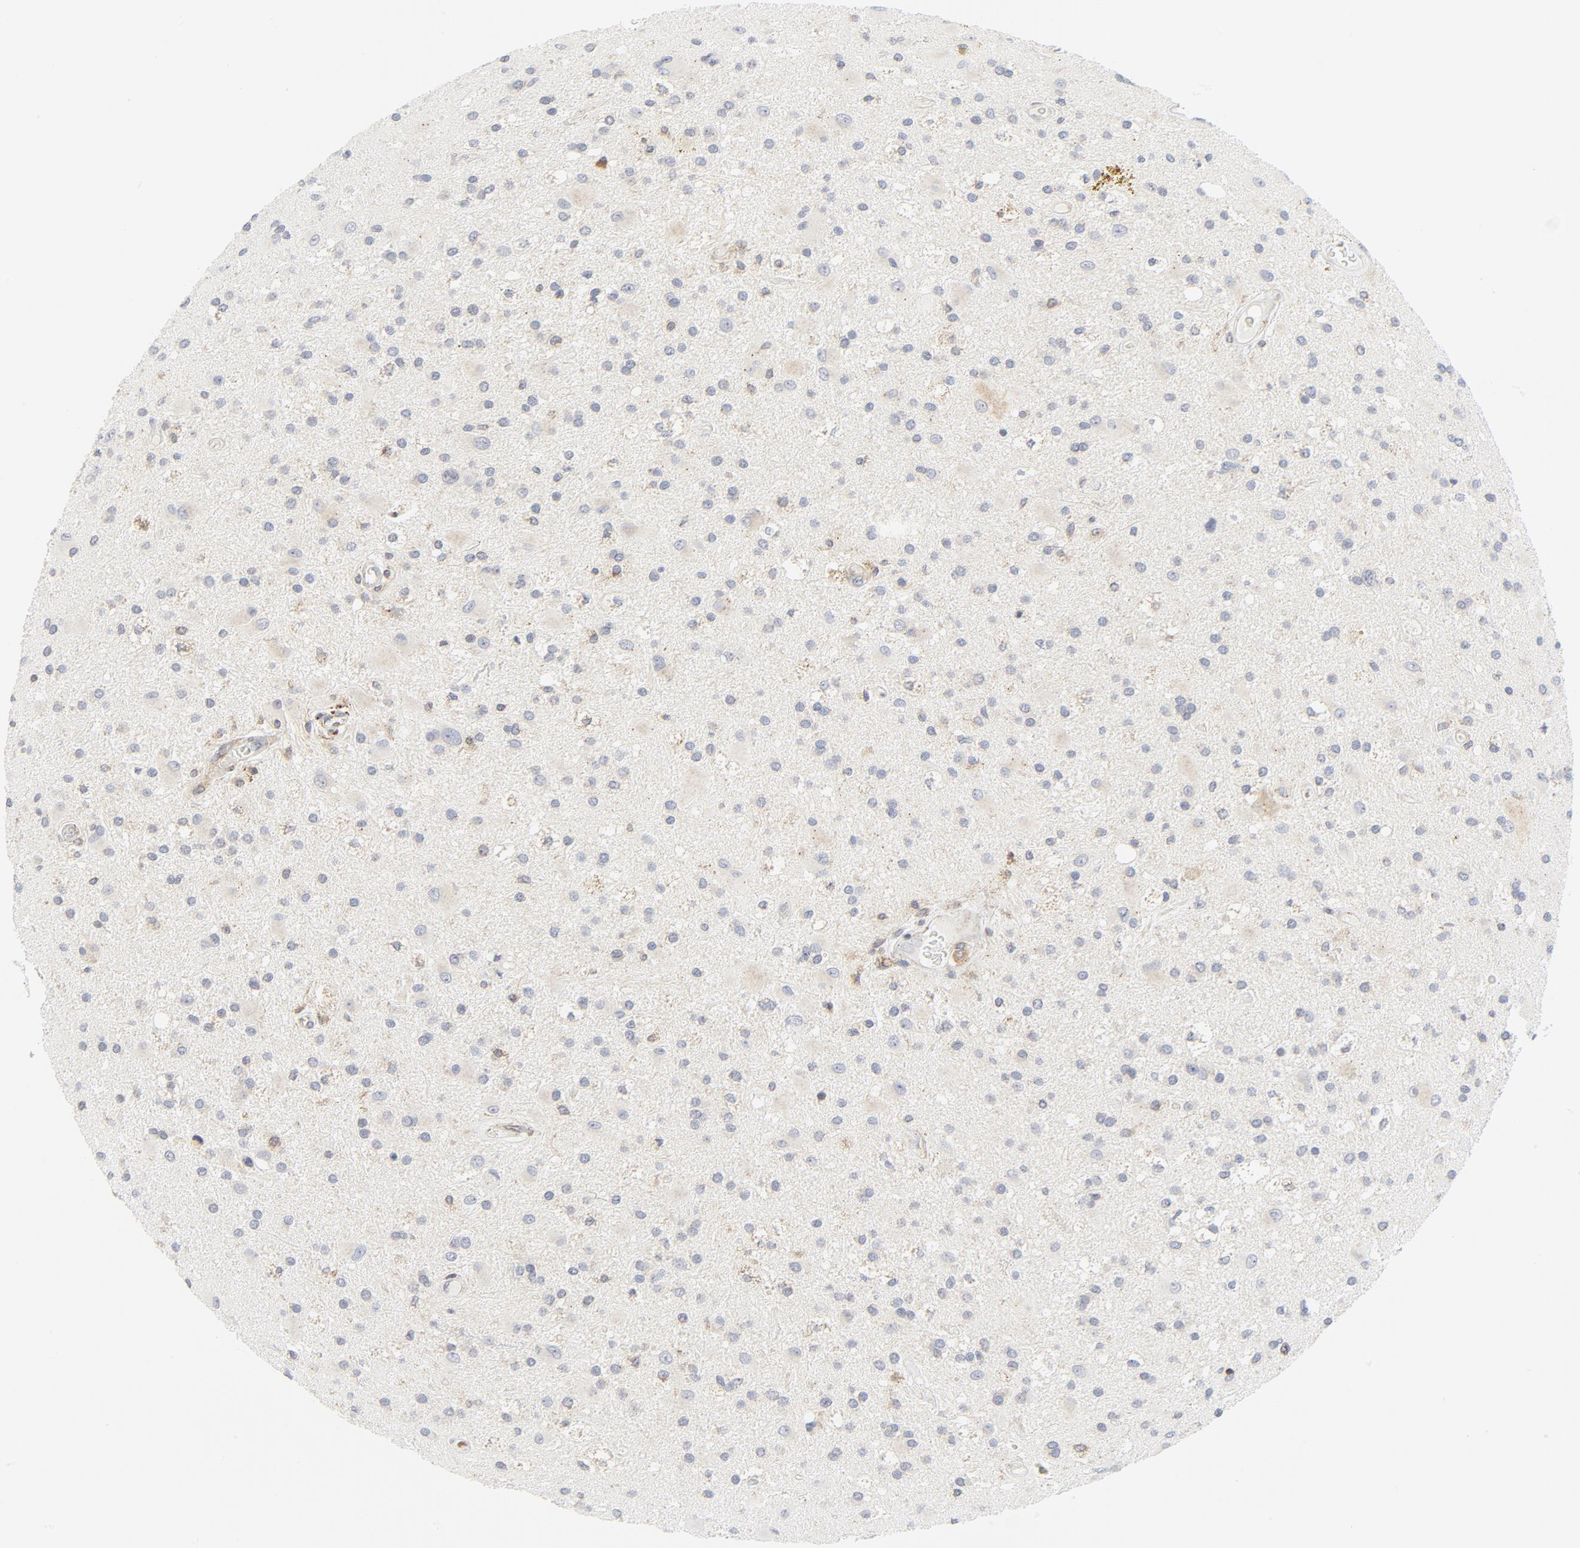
{"staining": {"intensity": "negative", "quantity": "none", "location": "none"}, "tissue": "glioma", "cell_type": "Tumor cells", "image_type": "cancer", "snomed": [{"axis": "morphology", "description": "Glioma, malignant, Low grade"}, {"axis": "topography", "description": "Brain"}], "caption": "Protein analysis of glioma shows no significant staining in tumor cells. Brightfield microscopy of immunohistochemistry (IHC) stained with DAB (3,3'-diaminobenzidine) (brown) and hematoxylin (blue), captured at high magnification.", "gene": "LRP6", "patient": {"sex": "male", "age": 58}}